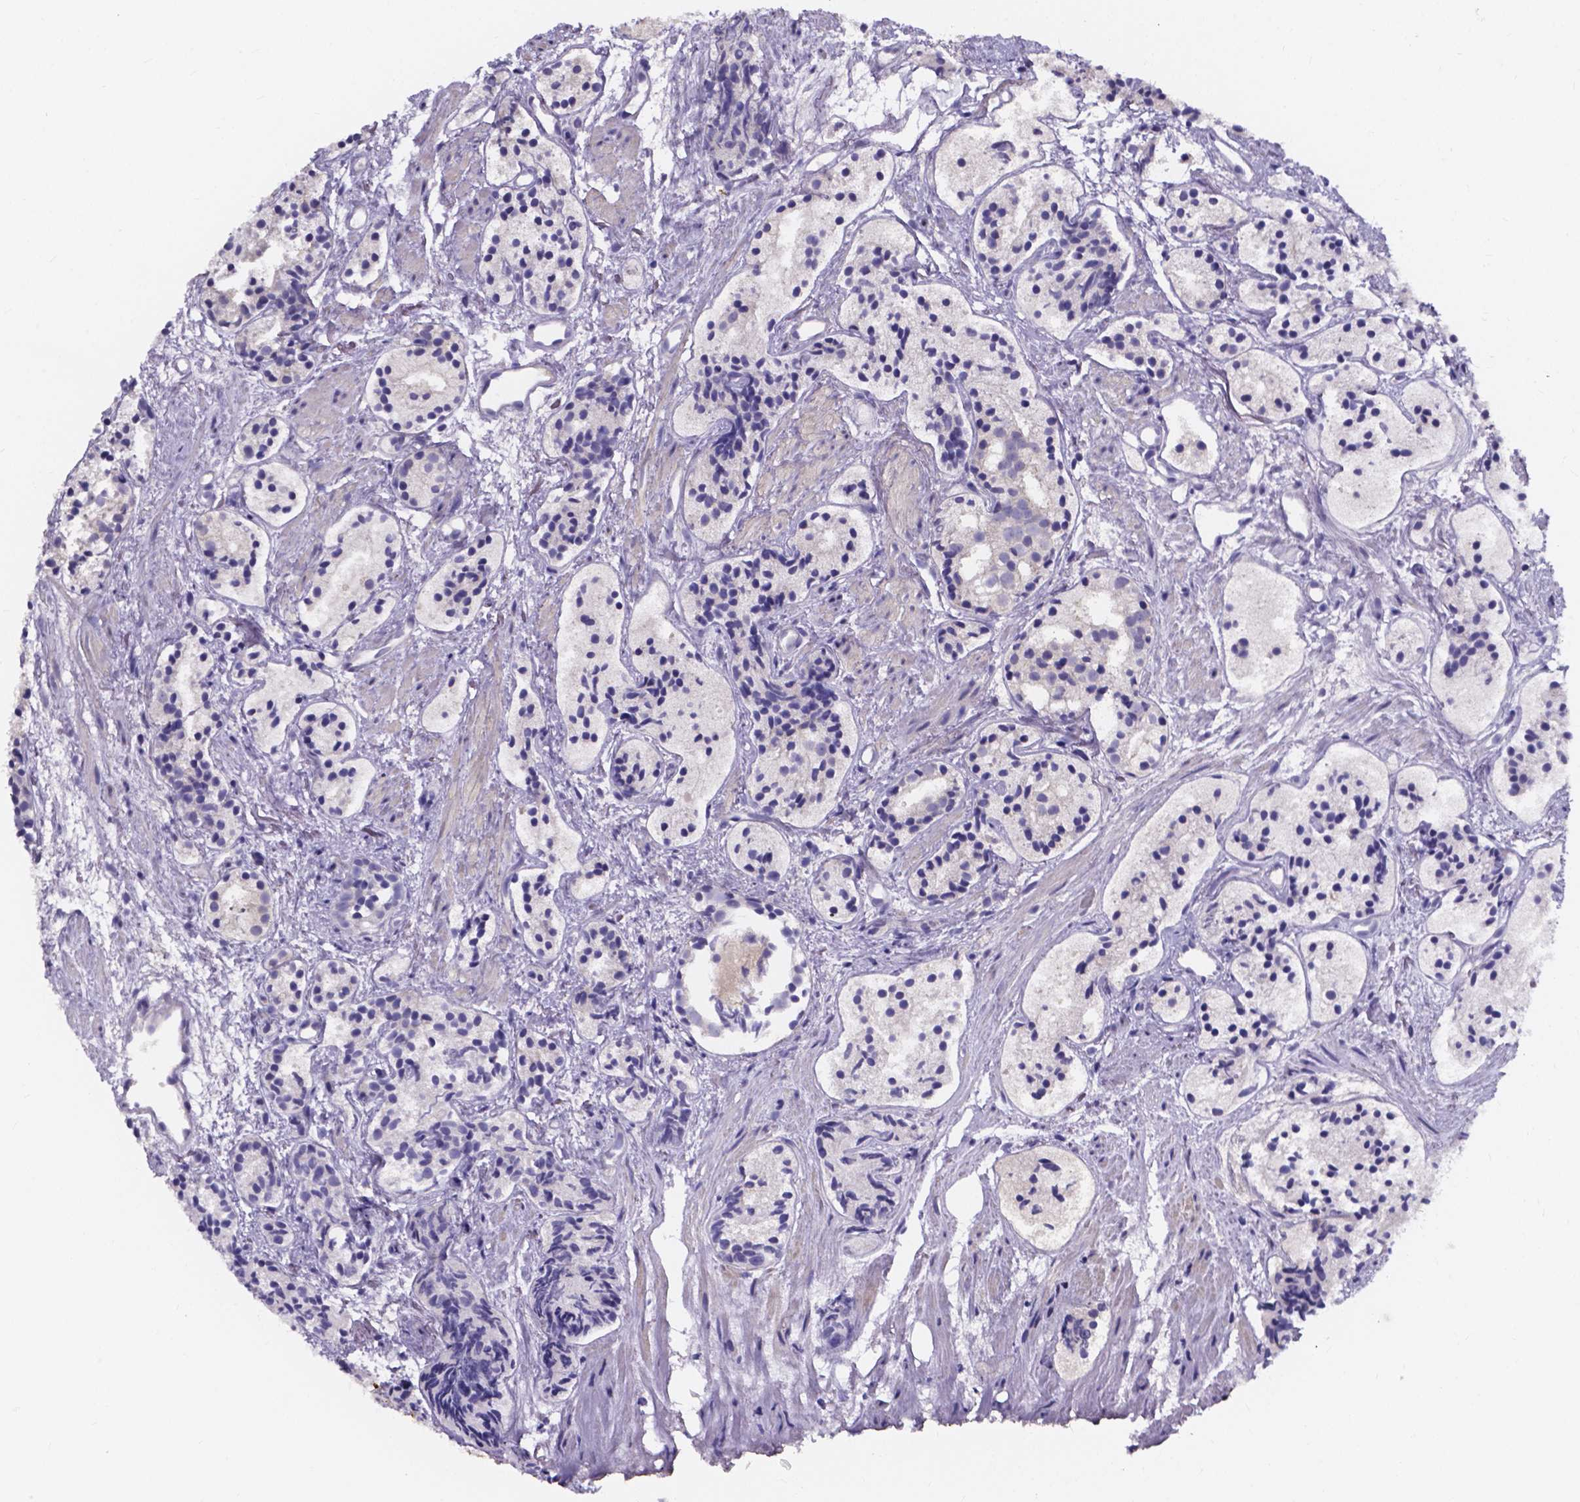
{"staining": {"intensity": "negative", "quantity": "none", "location": "none"}, "tissue": "prostate cancer", "cell_type": "Tumor cells", "image_type": "cancer", "snomed": [{"axis": "morphology", "description": "Adenocarcinoma, High grade"}, {"axis": "topography", "description": "Prostate"}], "caption": "Prostate cancer (high-grade adenocarcinoma) was stained to show a protein in brown. There is no significant positivity in tumor cells.", "gene": "SPOCD1", "patient": {"sex": "male", "age": 85}}